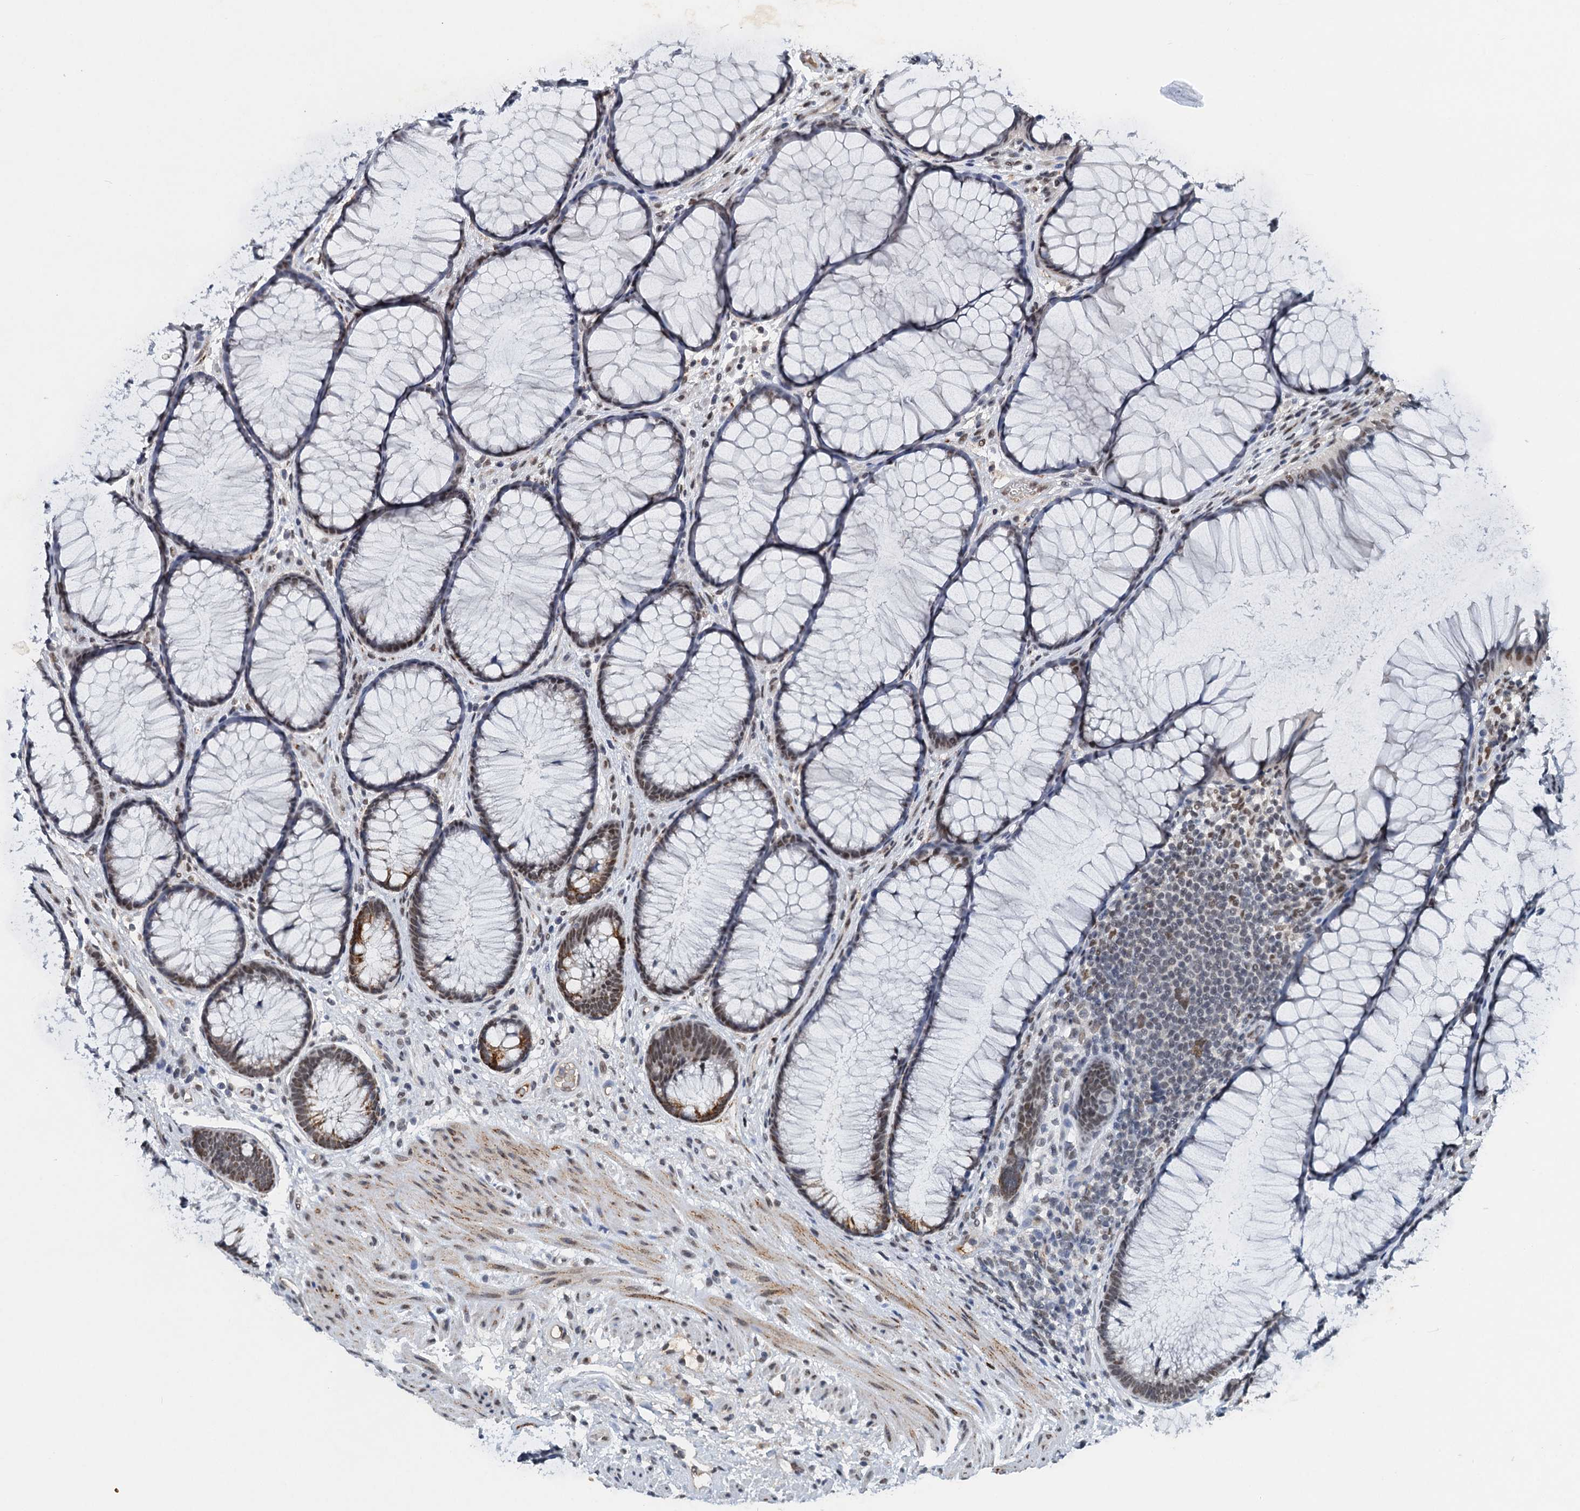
{"staining": {"intensity": "negative", "quantity": "none", "location": "none"}, "tissue": "colon", "cell_type": "Endothelial cells", "image_type": "normal", "snomed": [{"axis": "morphology", "description": "Normal tissue, NOS"}, {"axis": "topography", "description": "Colon"}], "caption": "A photomicrograph of colon stained for a protein displays no brown staining in endothelial cells. (DAB (3,3'-diaminobenzidine) IHC with hematoxylin counter stain).", "gene": "CSTF3", "patient": {"sex": "female", "age": 82}}